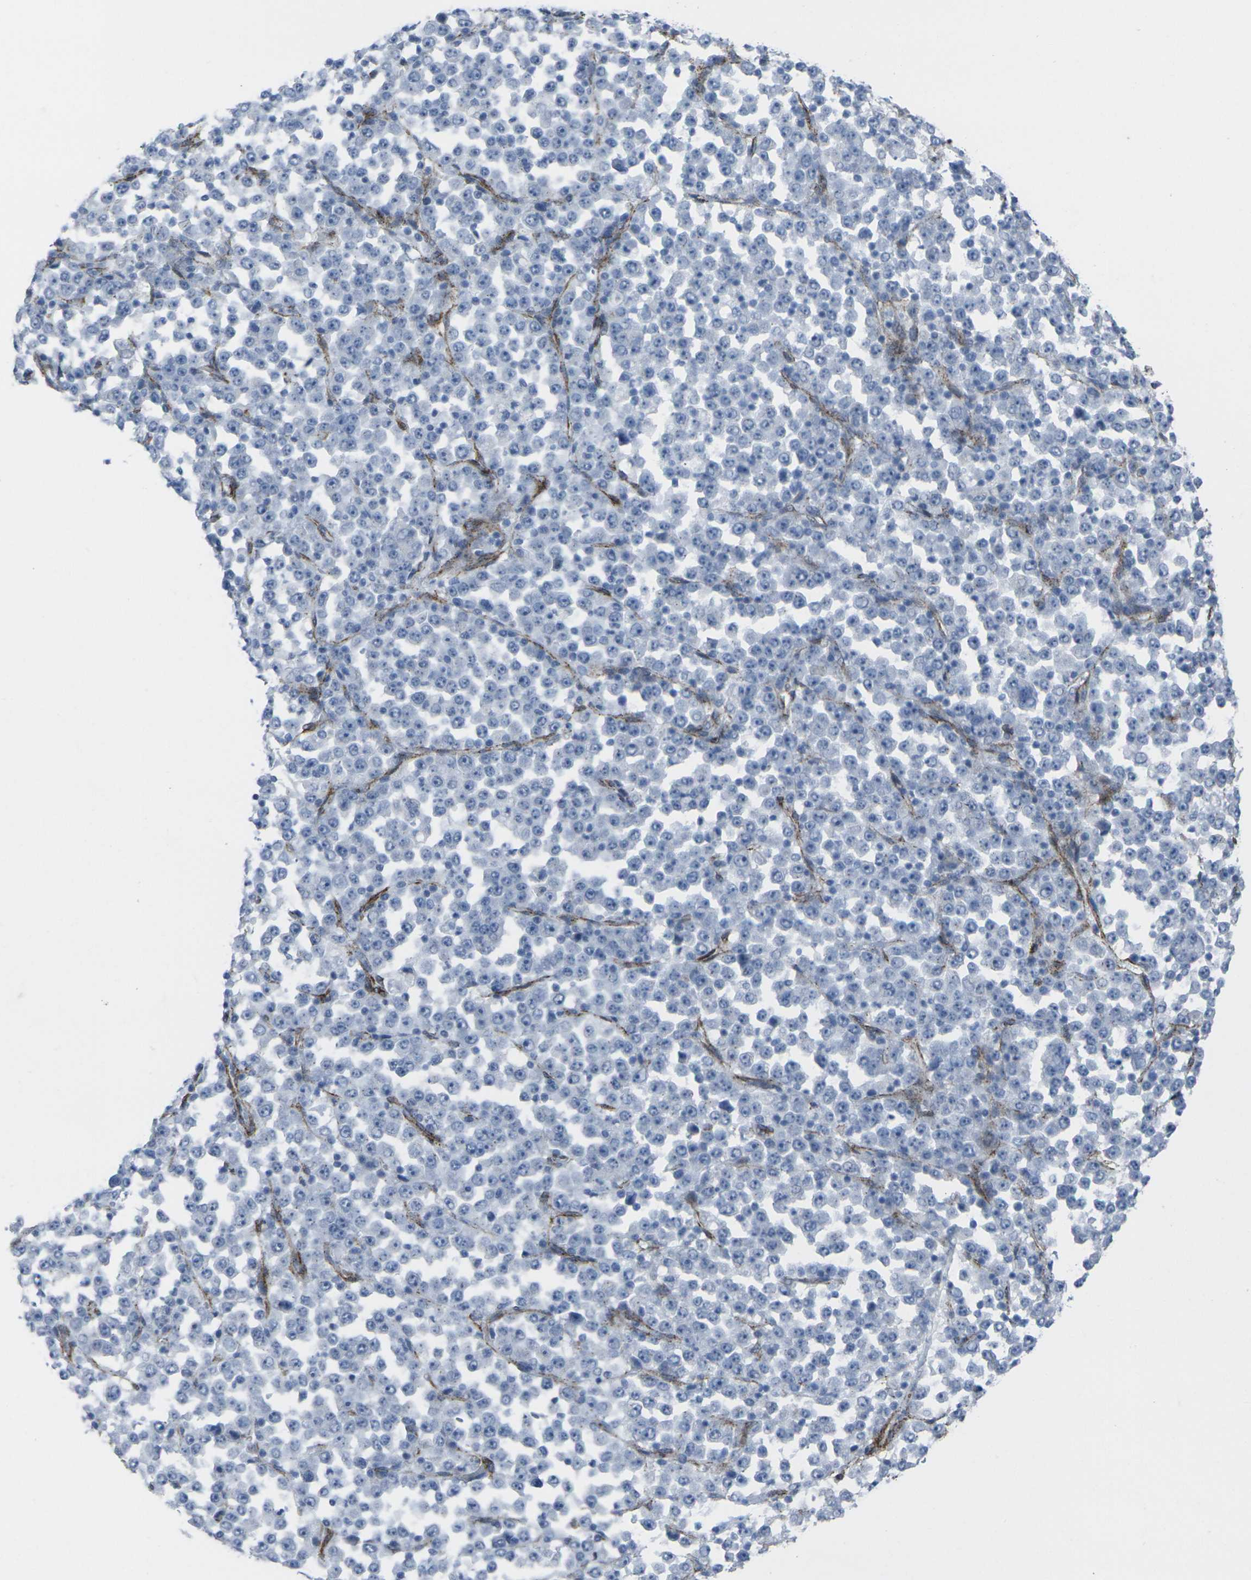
{"staining": {"intensity": "negative", "quantity": "none", "location": "none"}, "tissue": "stomach cancer", "cell_type": "Tumor cells", "image_type": "cancer", "snomed": [{"axis": "morphology", "description": "Normal tissue, NOS"}, {"axis": "morphology", "description": "Adenocarcinoma, NOS"}, {"axis": "topography", "description": "Stomach, upper"}, {"axis": "topography", "description": "Stomach"}], "caption": "High power microscopy histopathology image of an immunohistochemistry photomicrograph of adenocarcinoma (stomach), revealing no significant positivity in tumor cells.", "gene": "CDH11", "patient": {"sex": "male", "age": 59}}